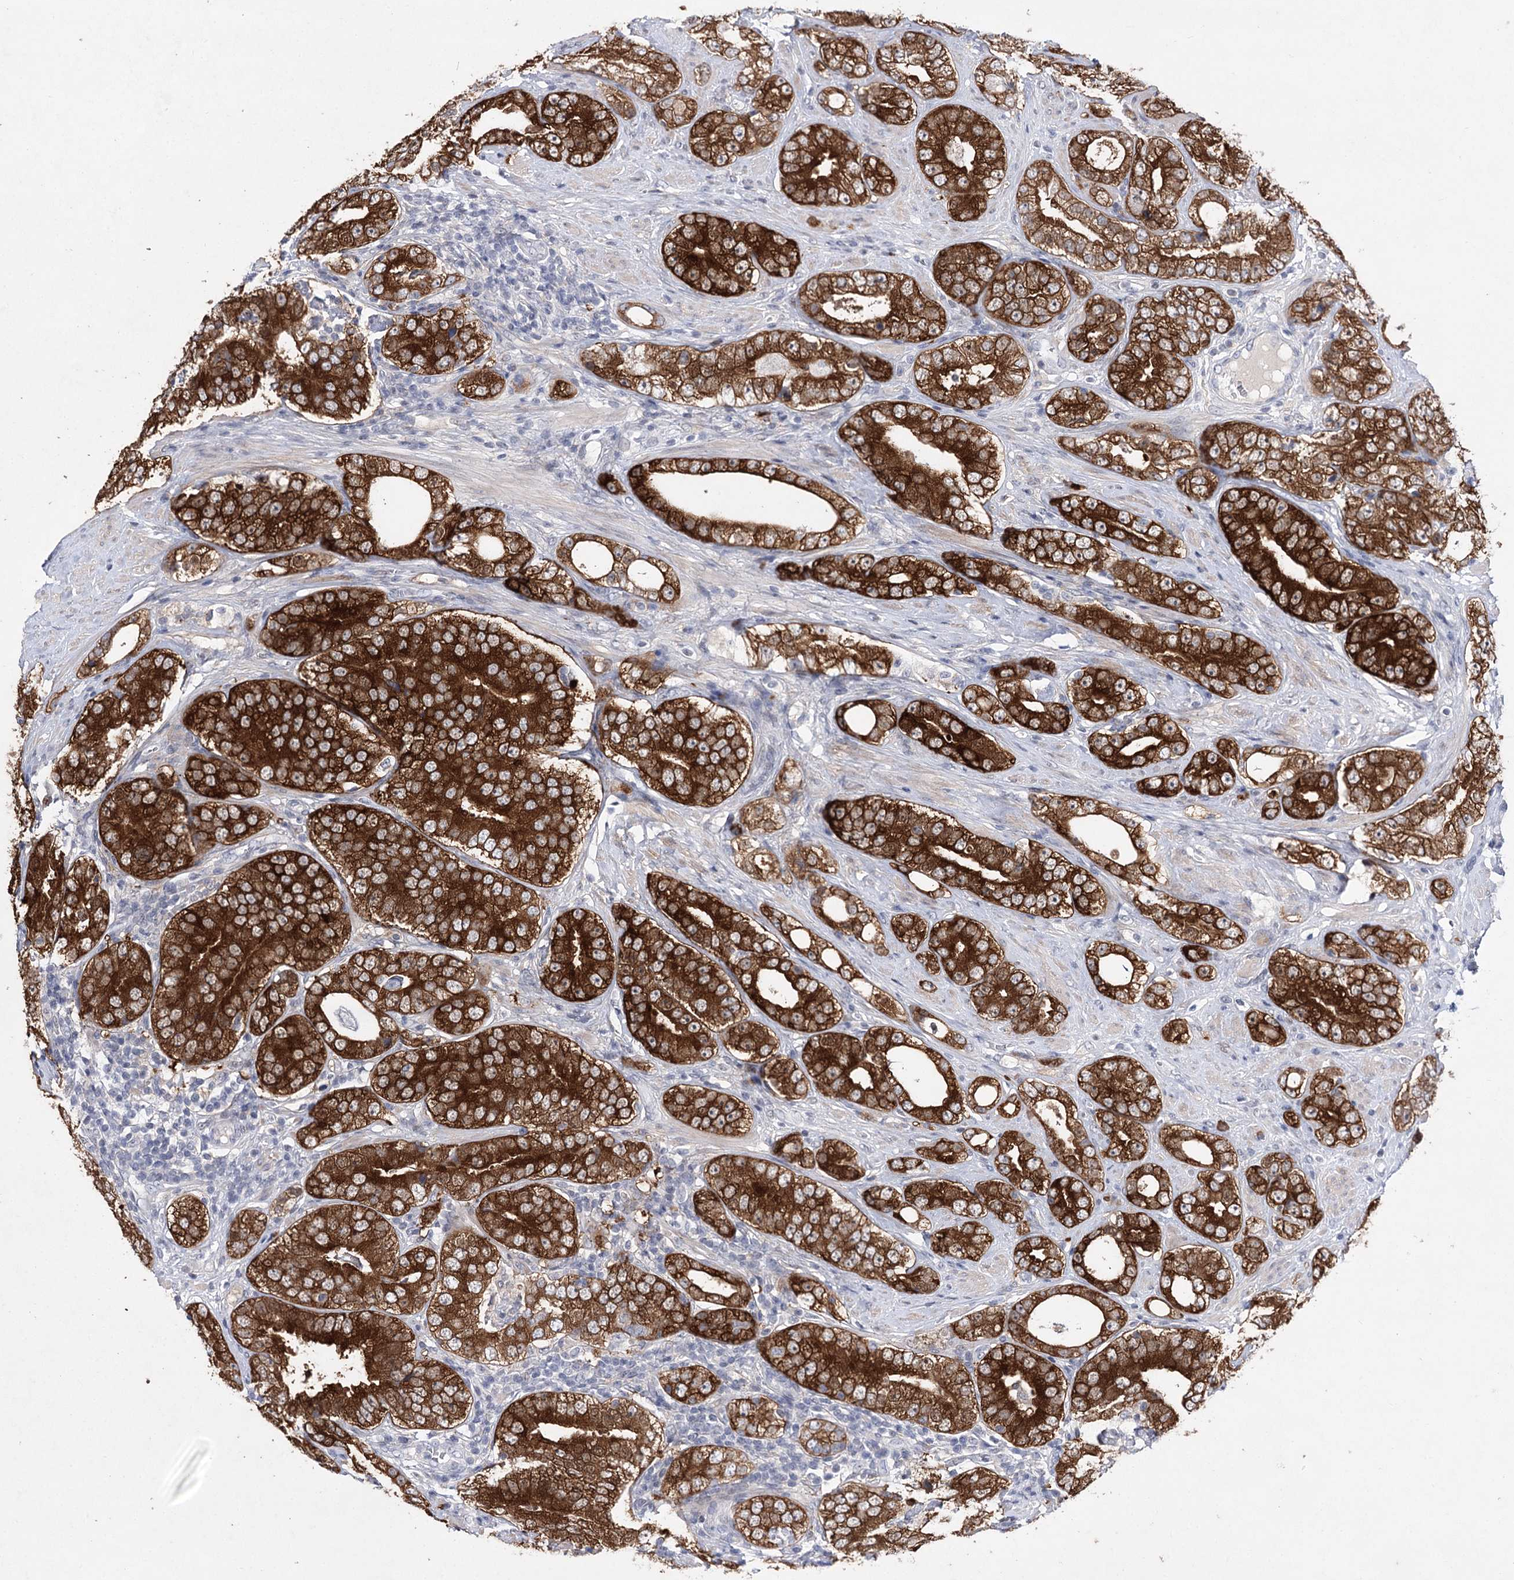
{"staining": {"intensity": "strong", "quantity": ">75%", "location": "cytoplasmic/membranous"}, "tissue": "prostate cancer", "cell_type": "Tumor cells", "image_type": "cancer", "snomed": [{"axis": "morphology", "description": "Adenocarcinoma, High grade"}, {"axis": "topography", "description": "Prostate"}], "caption": "Immunohistochemistry of human prostate cancer reveals high levels of strong cytoplasmic/membranous staining in approximately >75% of tumor cells.", "gene": "UGDH", "patient": {"sex": "male", "age": 56}}